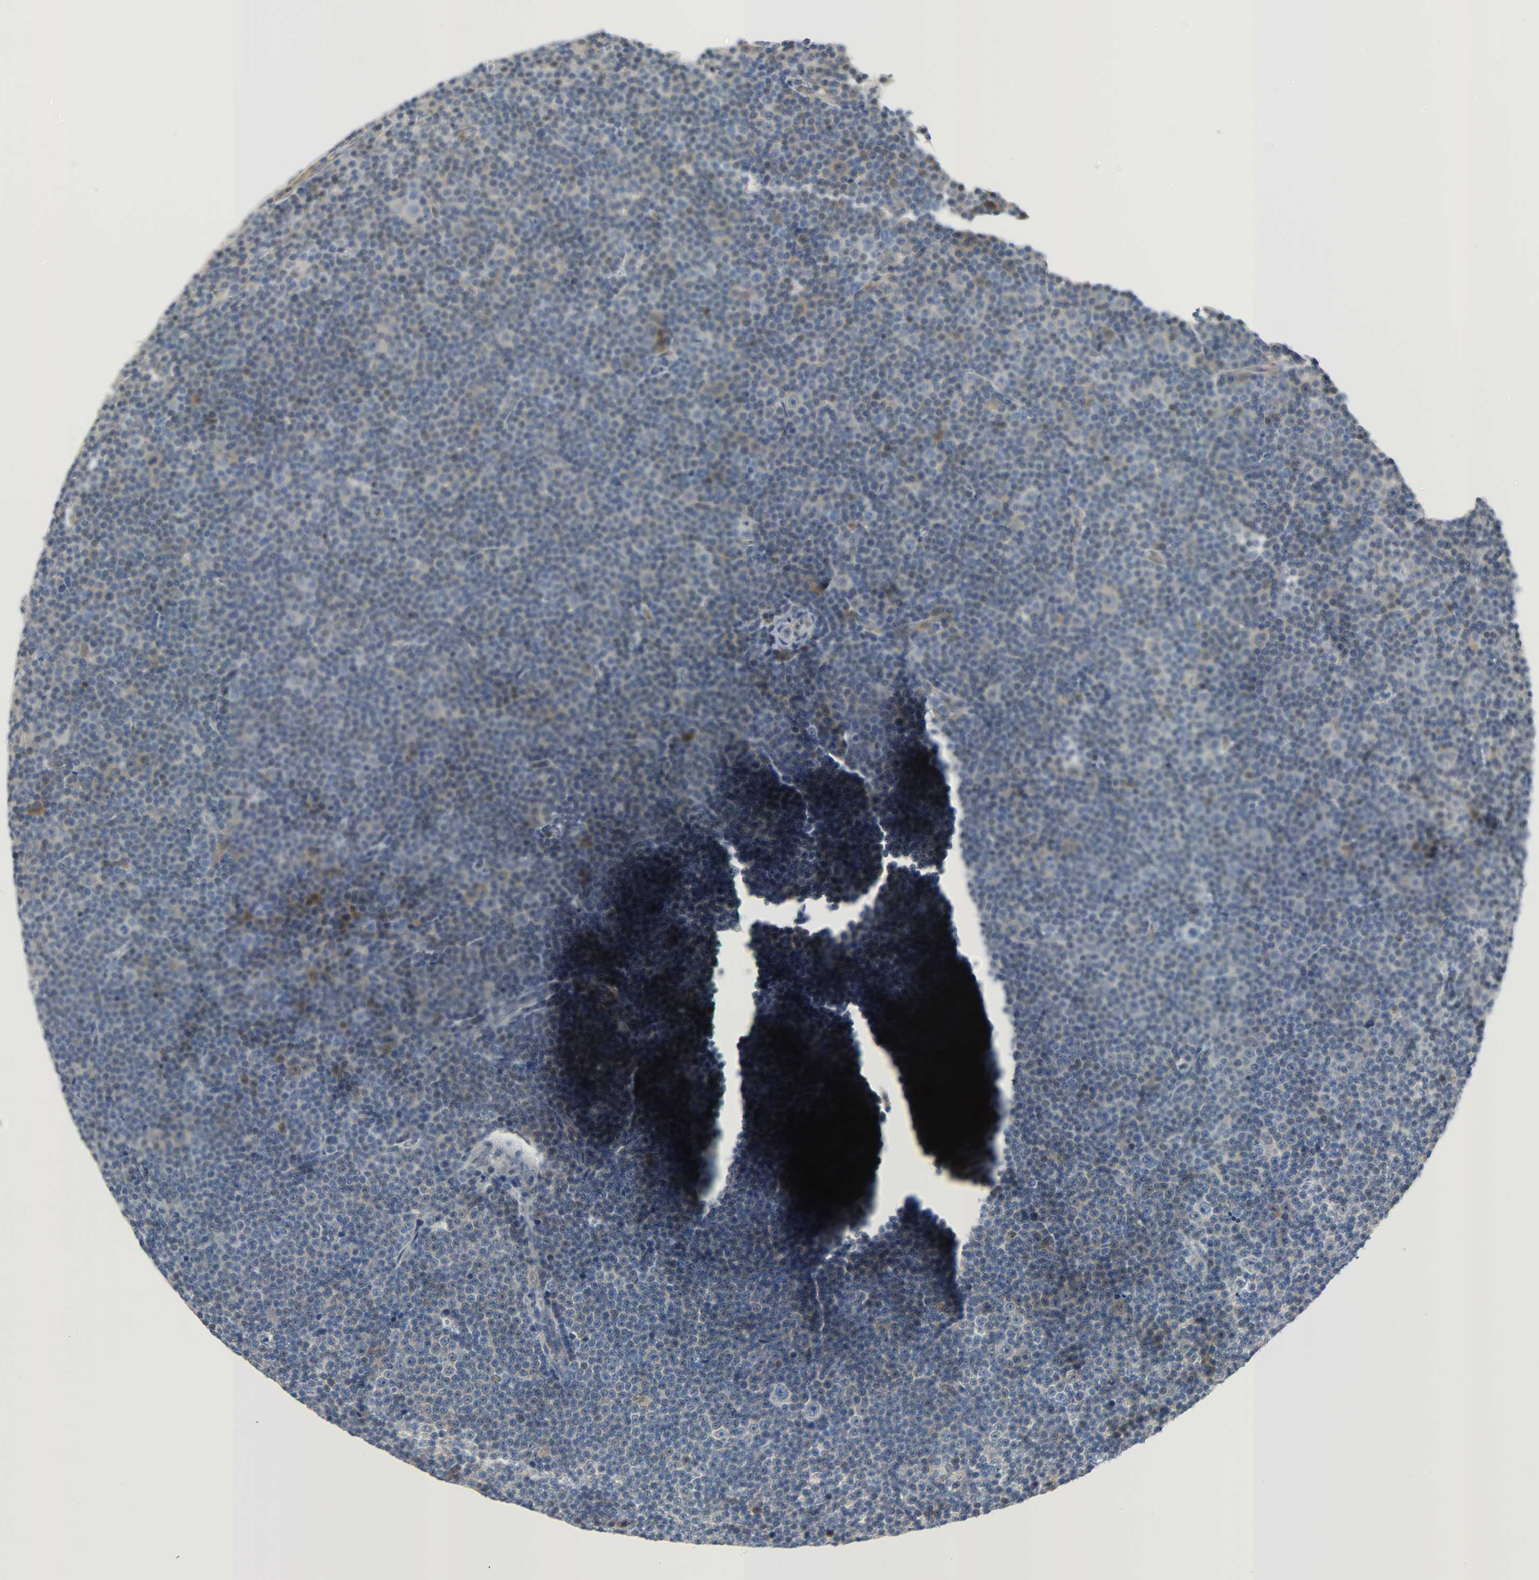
{"staining": {"intensity": "weak", "quantity": "<25%", "location": "cytoplasmic/membranous"}, "tissue": "lymphoma", "cell_type": "Tumor cells", "image_type": "cancer", "snomed": [{"axis": "morphology", "description": "Malignant lymphoma, non-Hodgkin's type, Low grade"}, {"axis": "topography", "description": "Lymph node"}], "caption": "A photomicrograph of low-grade malignant lymphoma, non-Hodgkin's type stained for a protein shows no brown staining in tumor cells.", "gene": "EIF4EBP1", "patient": {"sex": "female", "age": 67}}